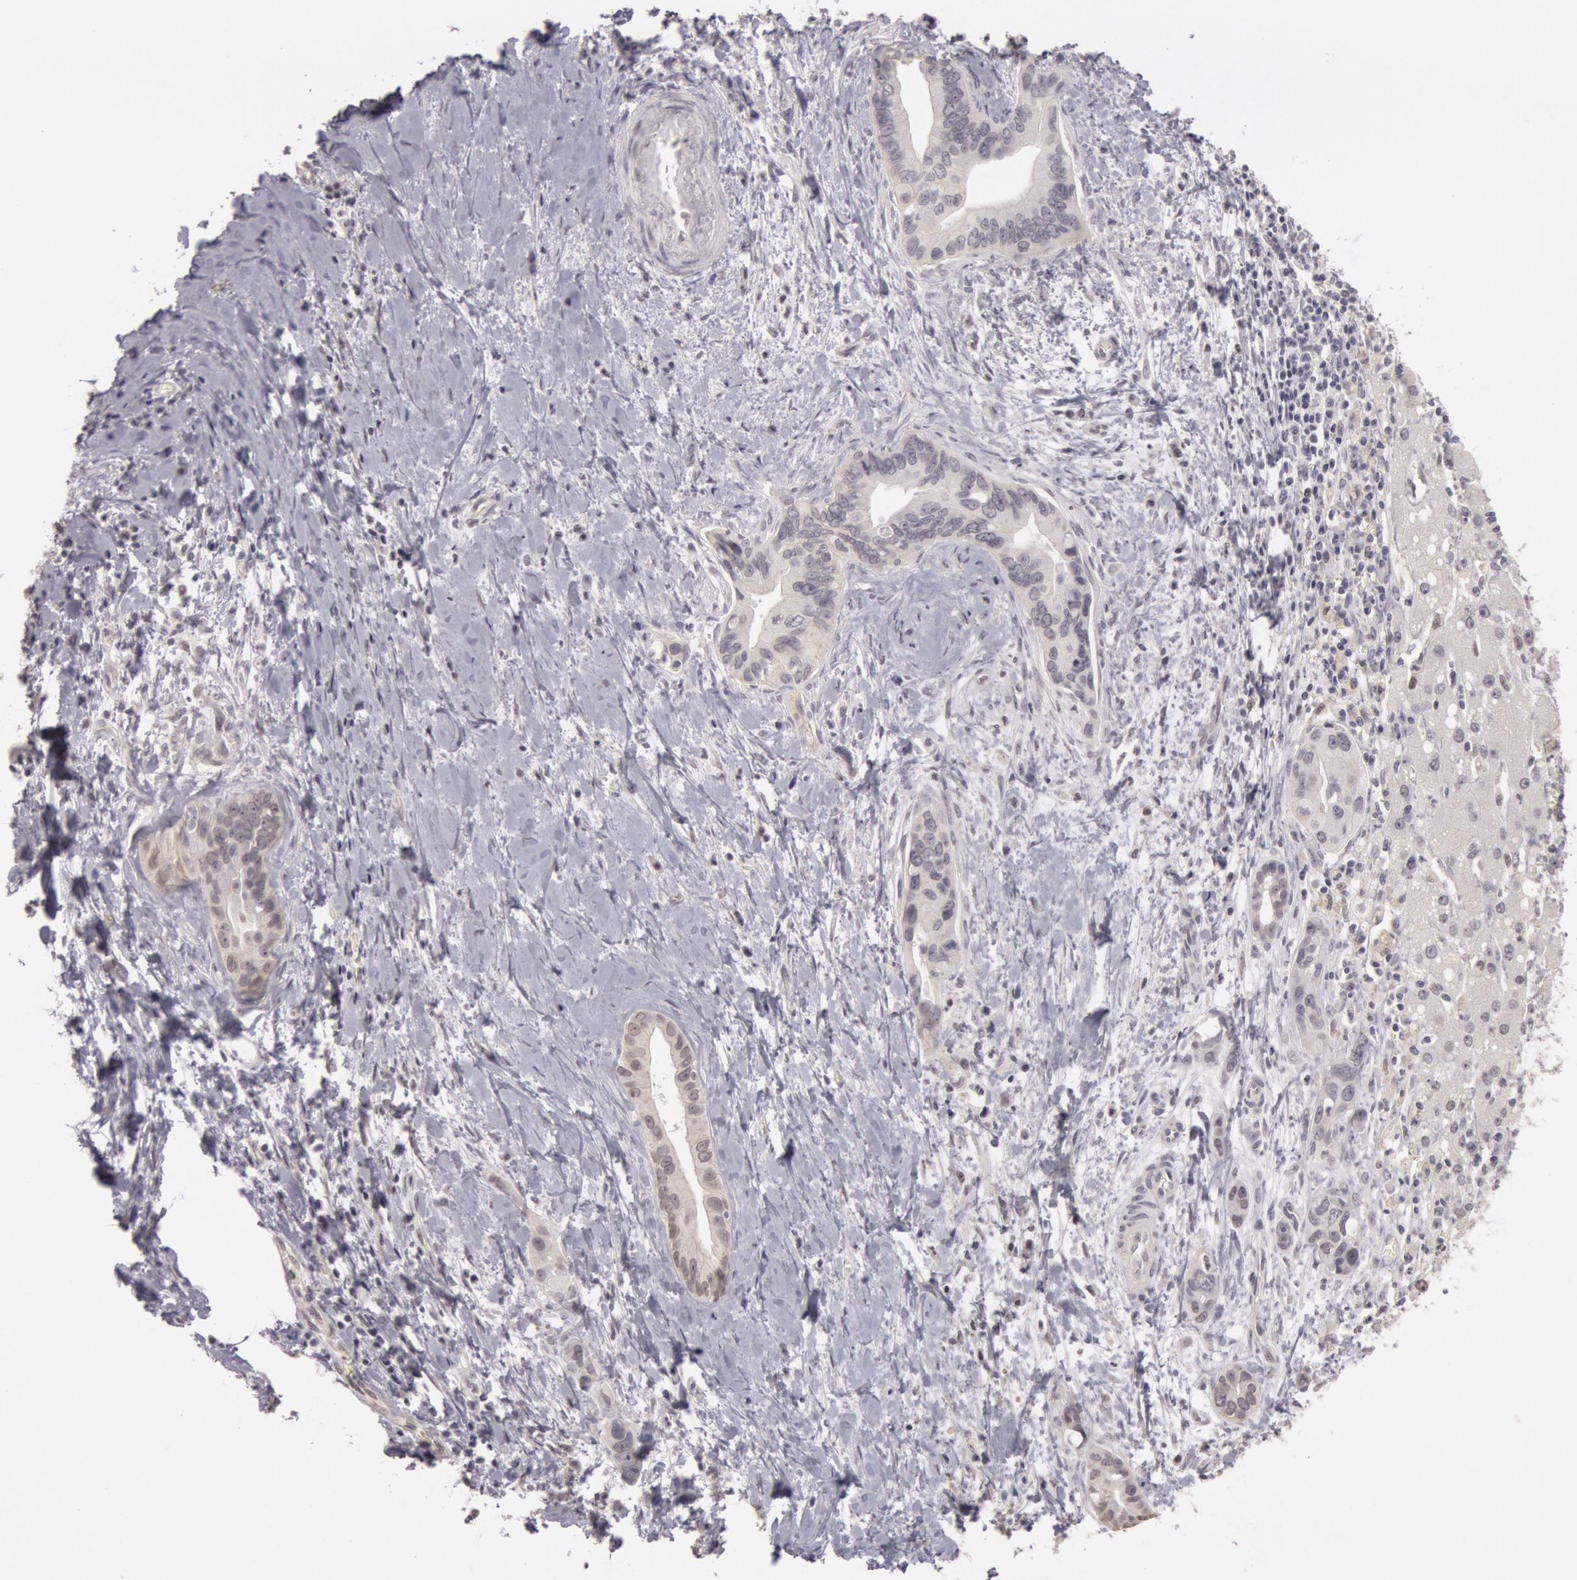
{"staining": {"intensity": "negative", "quantity": "none", "location": "none"}, "tissue": "liver cancer", "cell_type": "Tumor cells", "image_type": "cancer", "snomed": [{"axis": "morphology", "description": "Cholangiocarcinoma"}, {"axis": "topography", "description": "Liver"}], "caption": "Tumor cells are negative for brown protein staining in liver cholangiocarcinoma.", "gene": "RIMBP3C", "patient": {"sex": "female", "age": 65}}